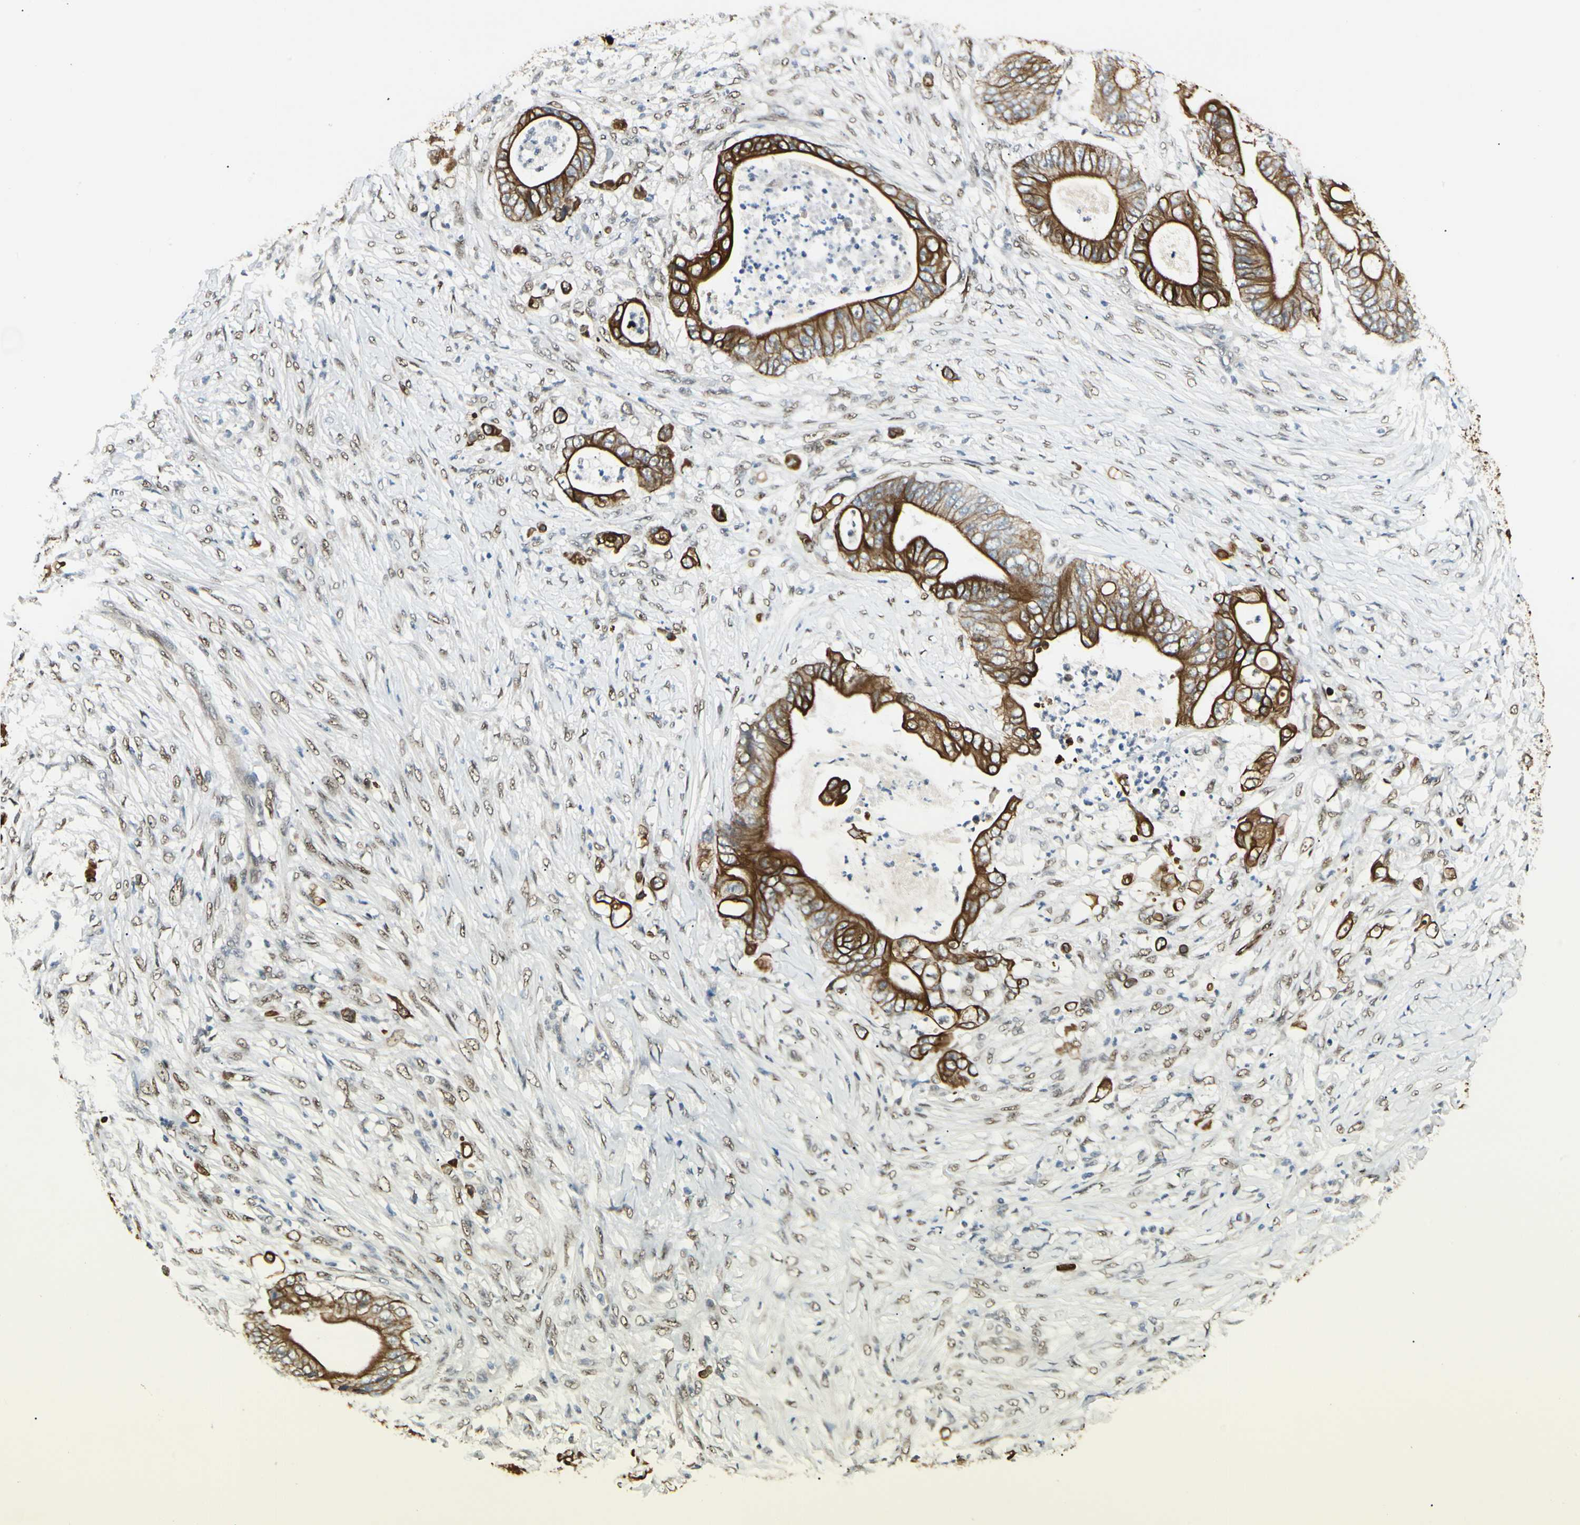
{"staining": {"intensity": "strong", "quantity": ">75%", "location": "cytoplasmic/membranous"}, "tissue": "stomach cancer", "cell_type": "Tumor cells", "image_type": "cancer", "snomed": [{"axis": "morphology", "description": "Adenocarcinoma, NOS"}, {"axis": "topography", "description": "Stomach"}], "caption": "A photomicrograph of human stomach adenocarcinoma stained for a protein shows strong cytoplasmic/membranous brown staining in tumor cells.", "gene": "ATXN1", "patient": {"sex": "female", "age": 73}}